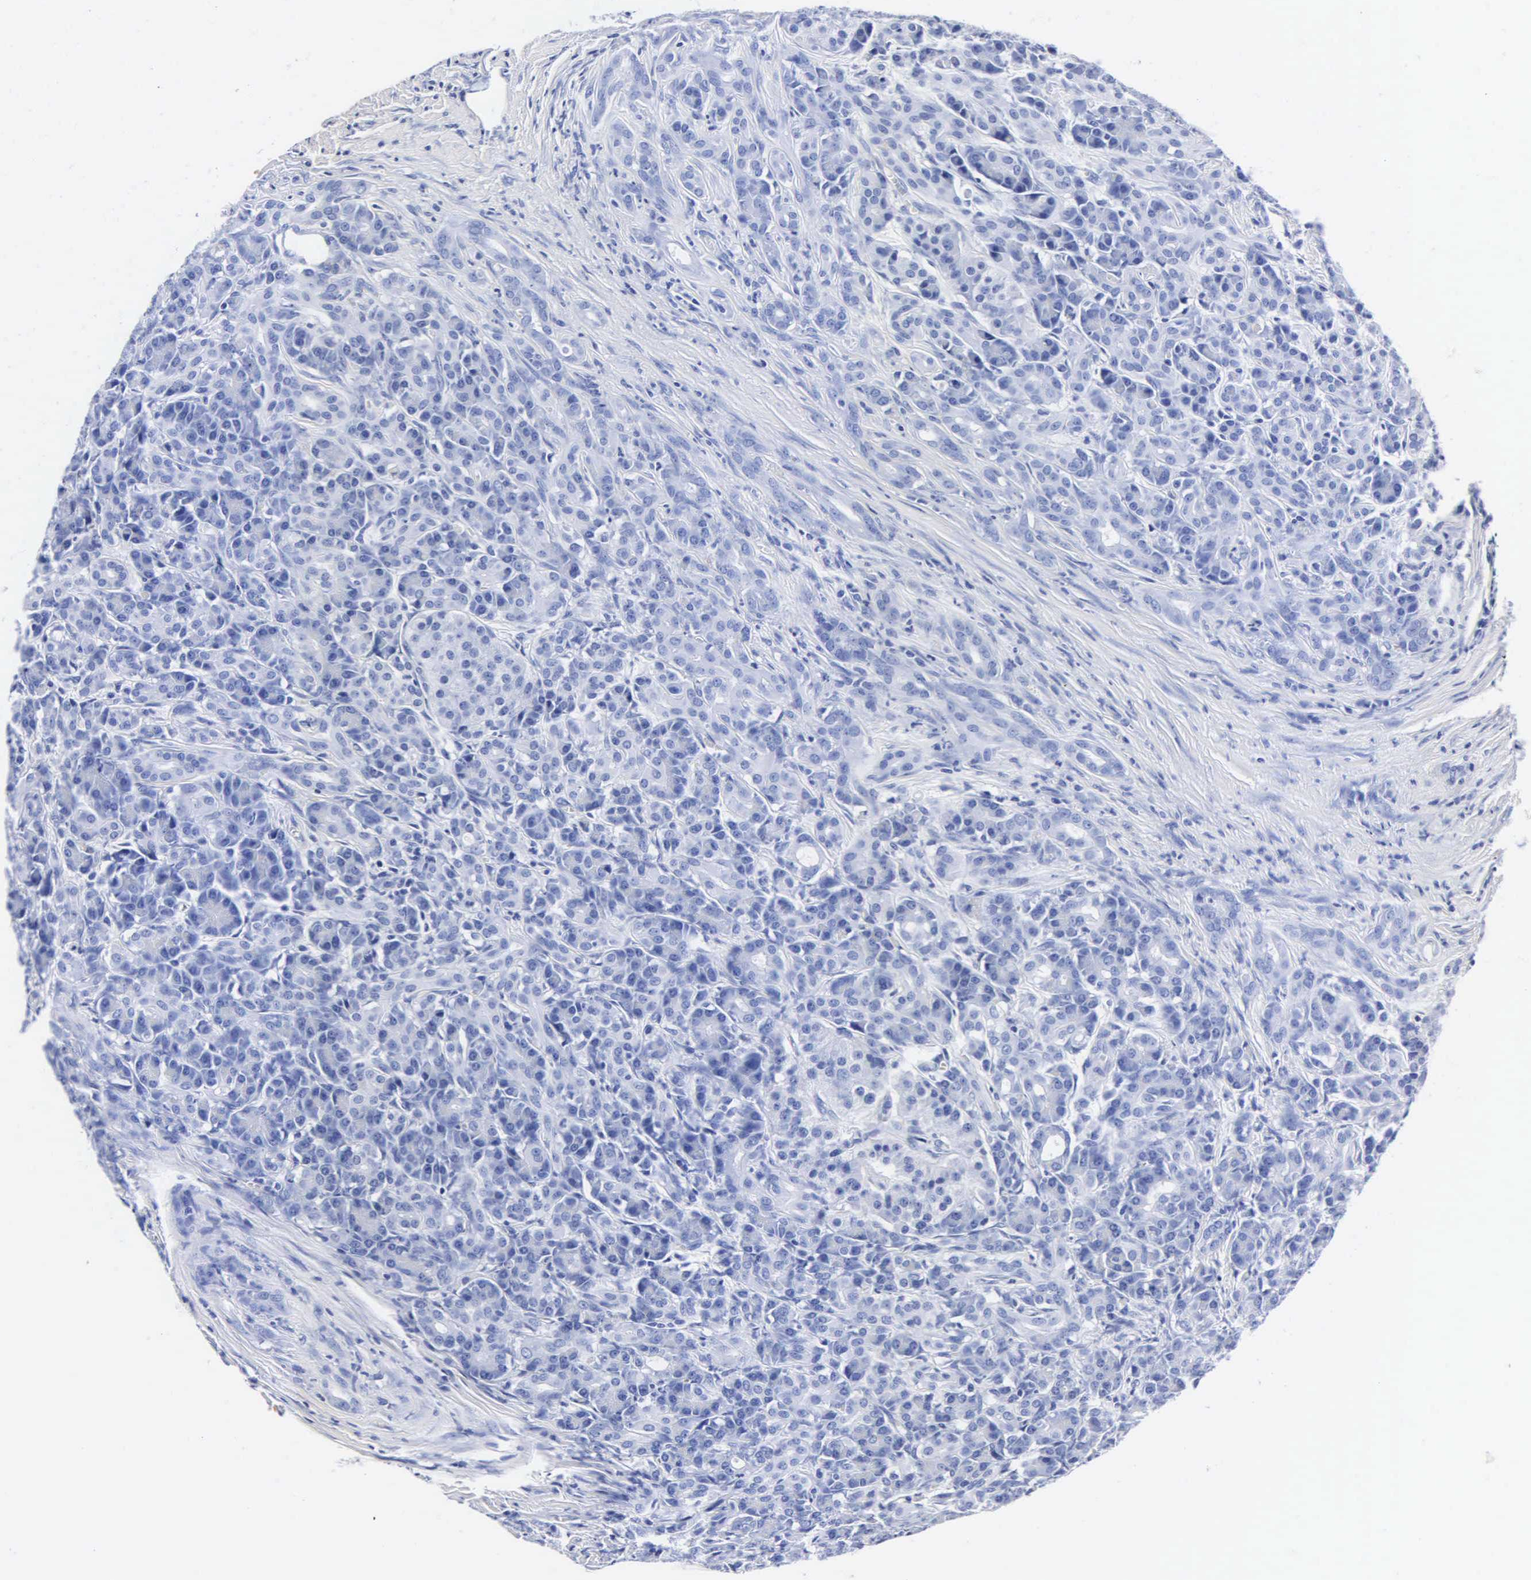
{"staining": {"intensity": "negative", "quantity": "none", "location": "none"}, "tissue": "pancreas", "cell_type": "Exocrine glandular cells", "image_type": "normal", "snomed": [{"axis": "morphology", "description": "Normal tissue, NOS"}, {"axis": "topography", "description": "Lymph node"}, {"axis": "topography", "description": "Pancreas"}], "caption": "A histopathology image of human pancreas is negative for staining in exocrine glandular cells. (DAB IHC with hematoxylin counter stain).", "gene": "MB", "patient": {"sex": "male", "age": 59}}